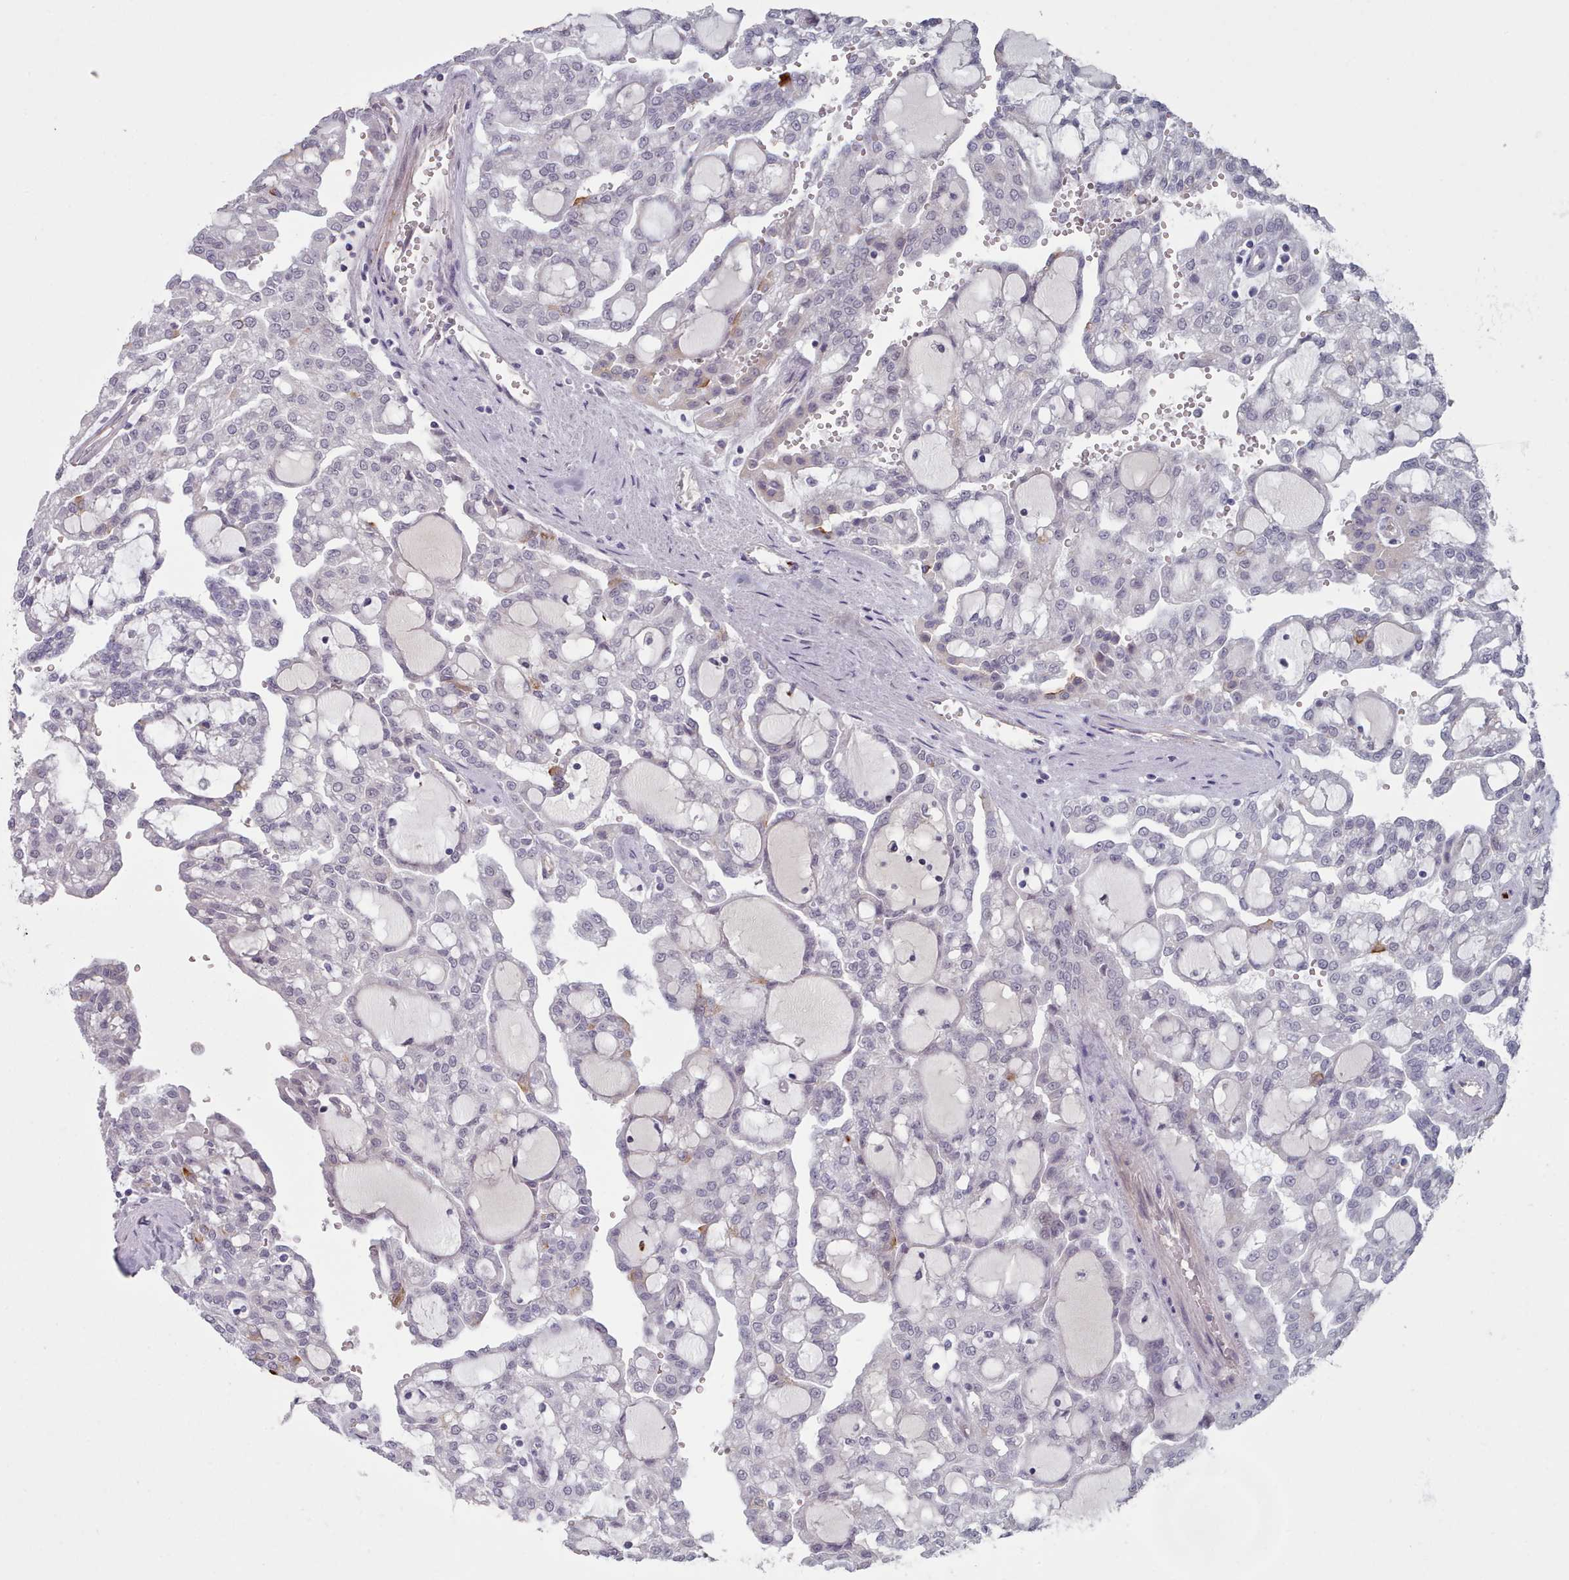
{"staining": {"intensity": "negative", "quantity": "none", "location": "none"}, "tissue": "renal cancer", "cell_type": "Tumor cells", "image_type": "cancer", "snomed": [{"axis": "morphology", "description": "Adenocarcinoma, NOS"}, {"axis": "topography", "description": "Kidney"}], "caption": "This is an IHC photomicrograph of human renal adenocarcinoma. There is no expression in tumor cells.", "gene": "TRARG1", "patient": {"sex": "male", "age": 63}}